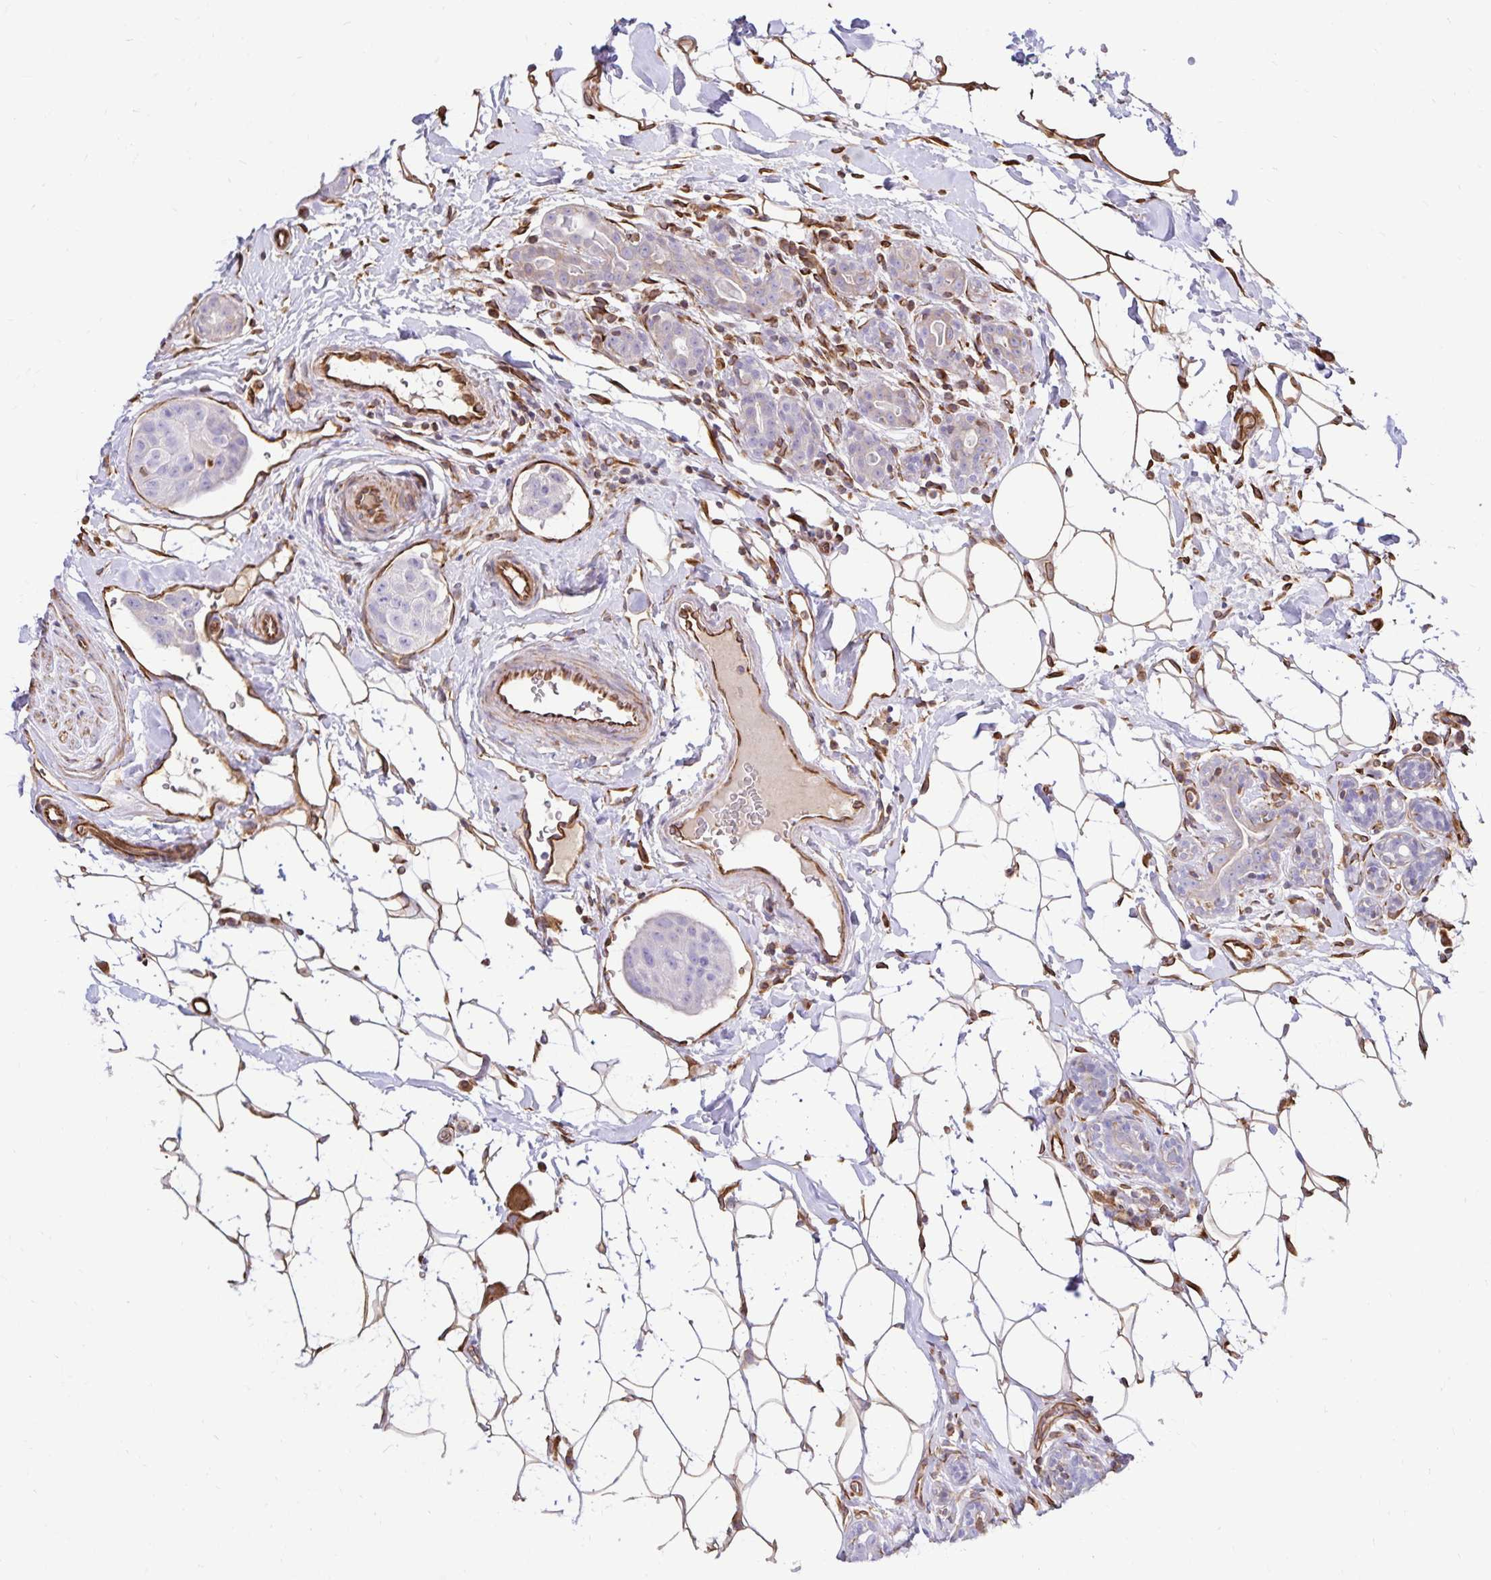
{"staining": {"intensity": "negative", "quantity": "none", "location": "none"}, "tissue": "breast cancer", "cell_type": "Tumor cells", "image_type": "cancer", "snomed": [{"axis": "morphology", "description": "Duct carcinoma"}, {"axis": "topography", "description": "Breast"}], "caption": "DAB (3,3'-diaminobenzidine) immunohistochemical staining of invasive ductal carcinoma (breast) reveals no significant expression in tumor cells.", "gene": "TRPV6", "patient": {"sex": "female", "age": 43}}